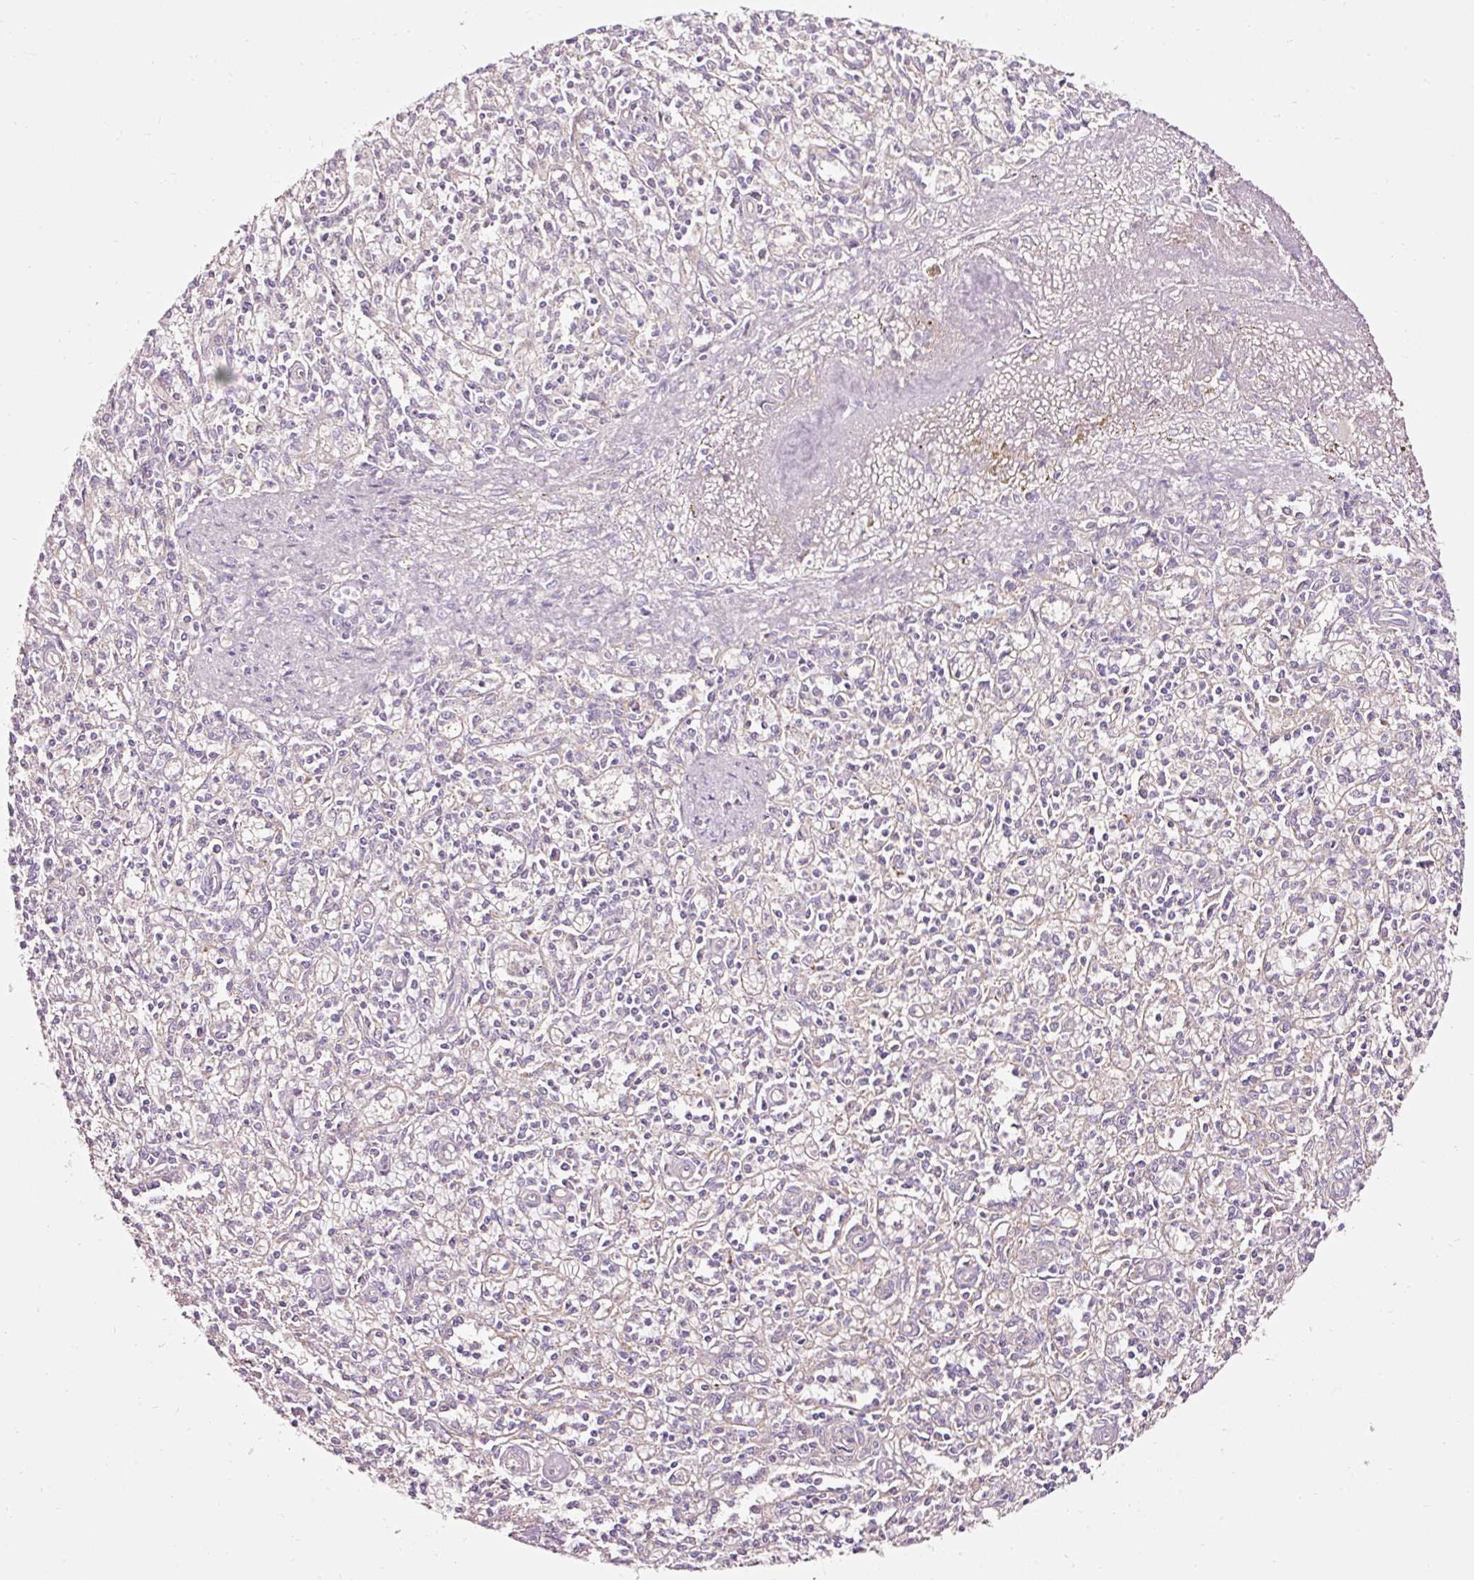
{"staining": {"intensity": "negative", "quantity": "none", "location": "none"}, "tissue": "spleen", "cell_type": "Cells in red pulp", "image_type": "normal", "snomed": [{"axis": "morphology", "description": "Normal tissue, NOS"}, {"axis": "topography", "description": "Spleen"}], "caption": "Cells in red pulp are negative for protein expression in normal human spleen. The staining was performed using DAB to visualize the protein expression in brown, while the nuclei were stained in blue with hematoxylin (Magnification: 20x).", "gene": "NAPA", "patient": {"sex": "female", "age": 70}}